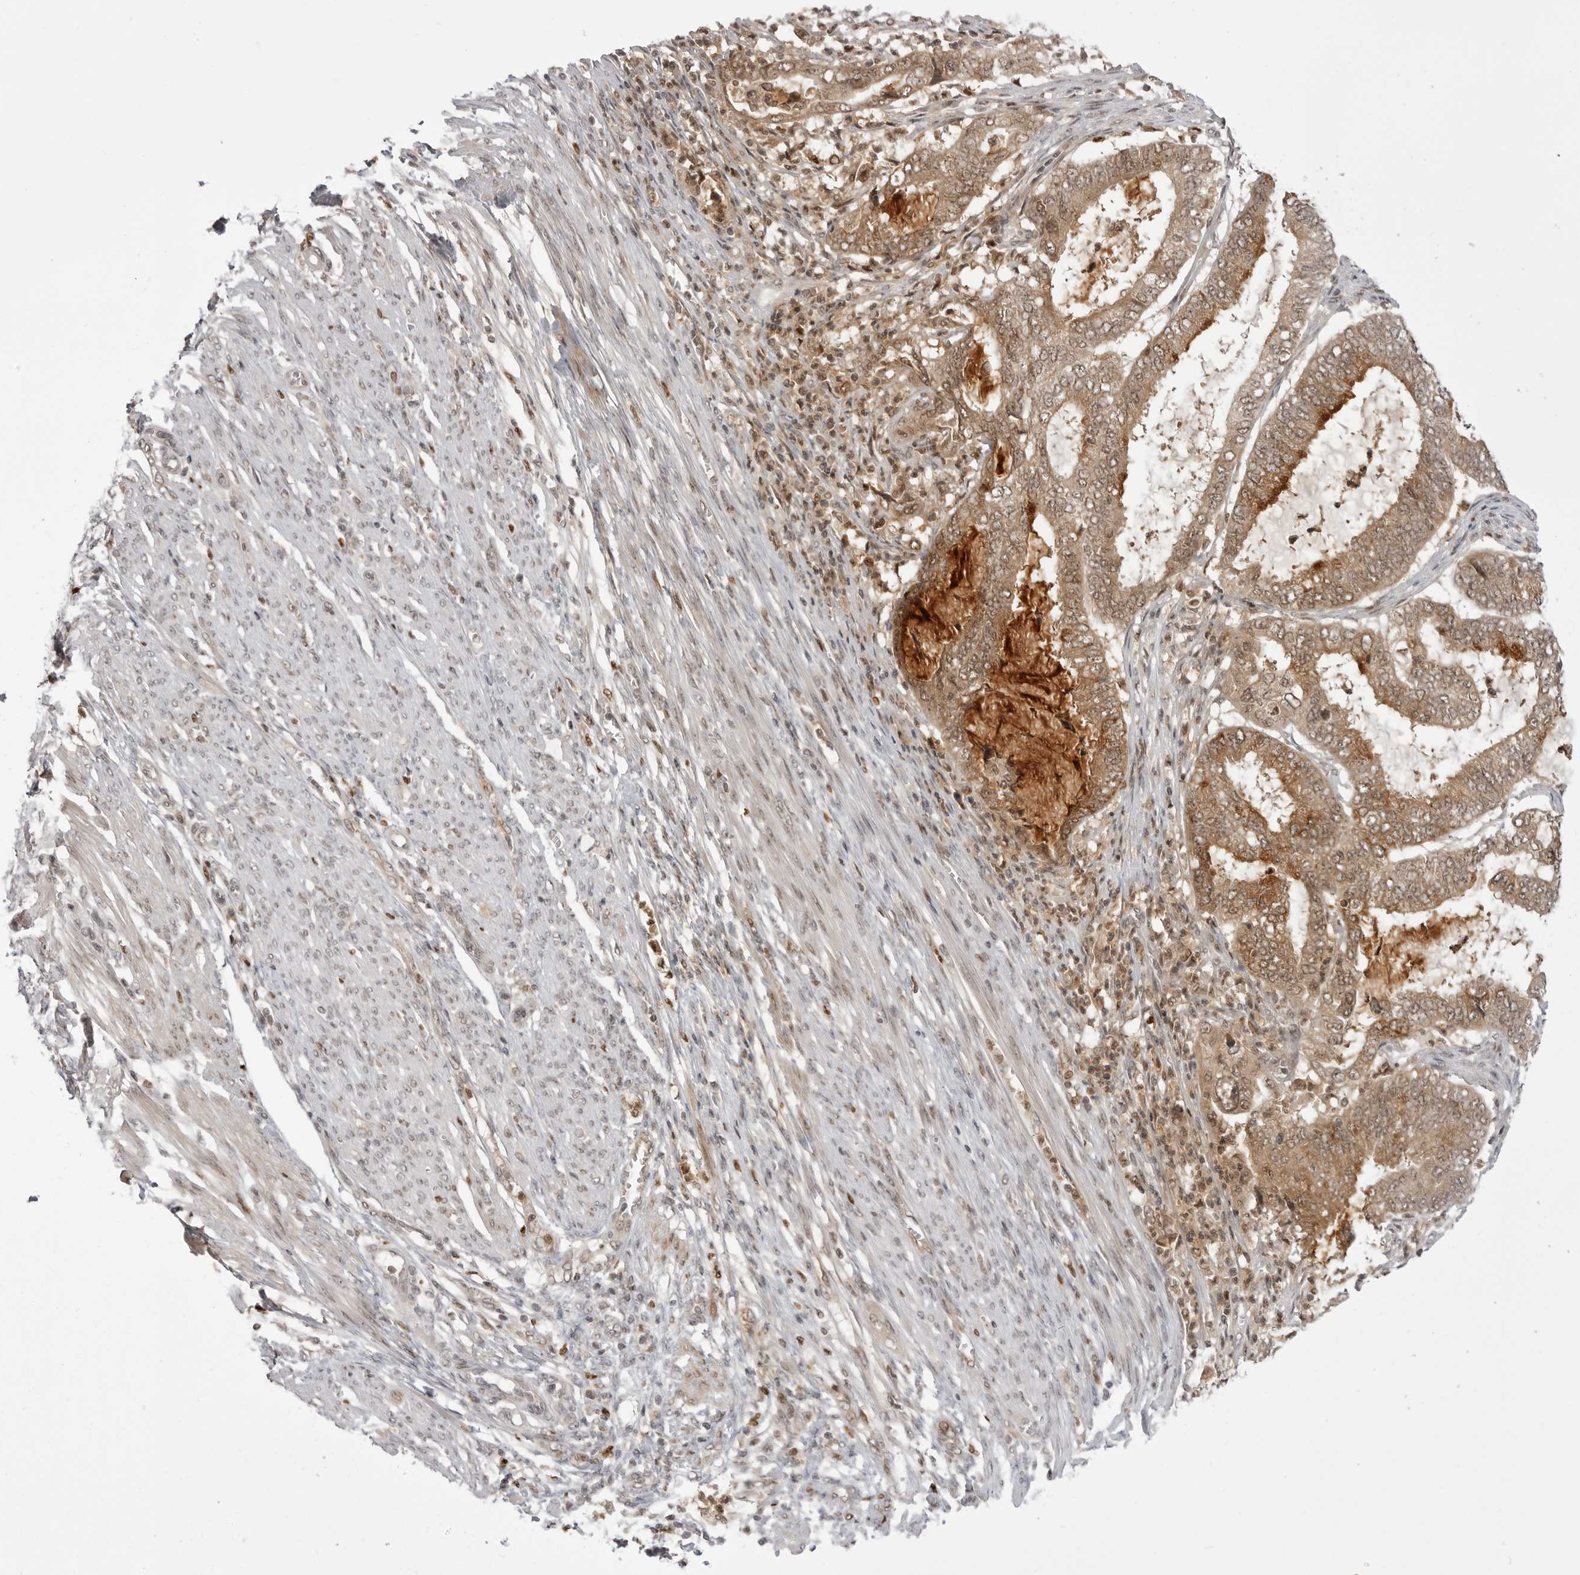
{"staining": {"intensity": "moderate", "quantity": ">75%", "location": "cytoplasmic/membranous,nuclear"}, "tissue": "endometrial cancer", "cell_type": "Tumor cells", "image_type": "cancer", "snomed": [{"axis": "morphology", "description": "Adenocarcinoma, NOS"}, {"axis": "topography", "description": "Endometrium"}], "caption": "This image shows endometrial cancer stained with immunohistochemistry (IHC) to label a protein in brown. The cytoplasmic/membranous and nuclear of tumor cells show moderate positivity for the protein. Nuclei are counter-stained blue.", "gene": "PTK2B", "patient": {"sex": "female", "age": 51}}